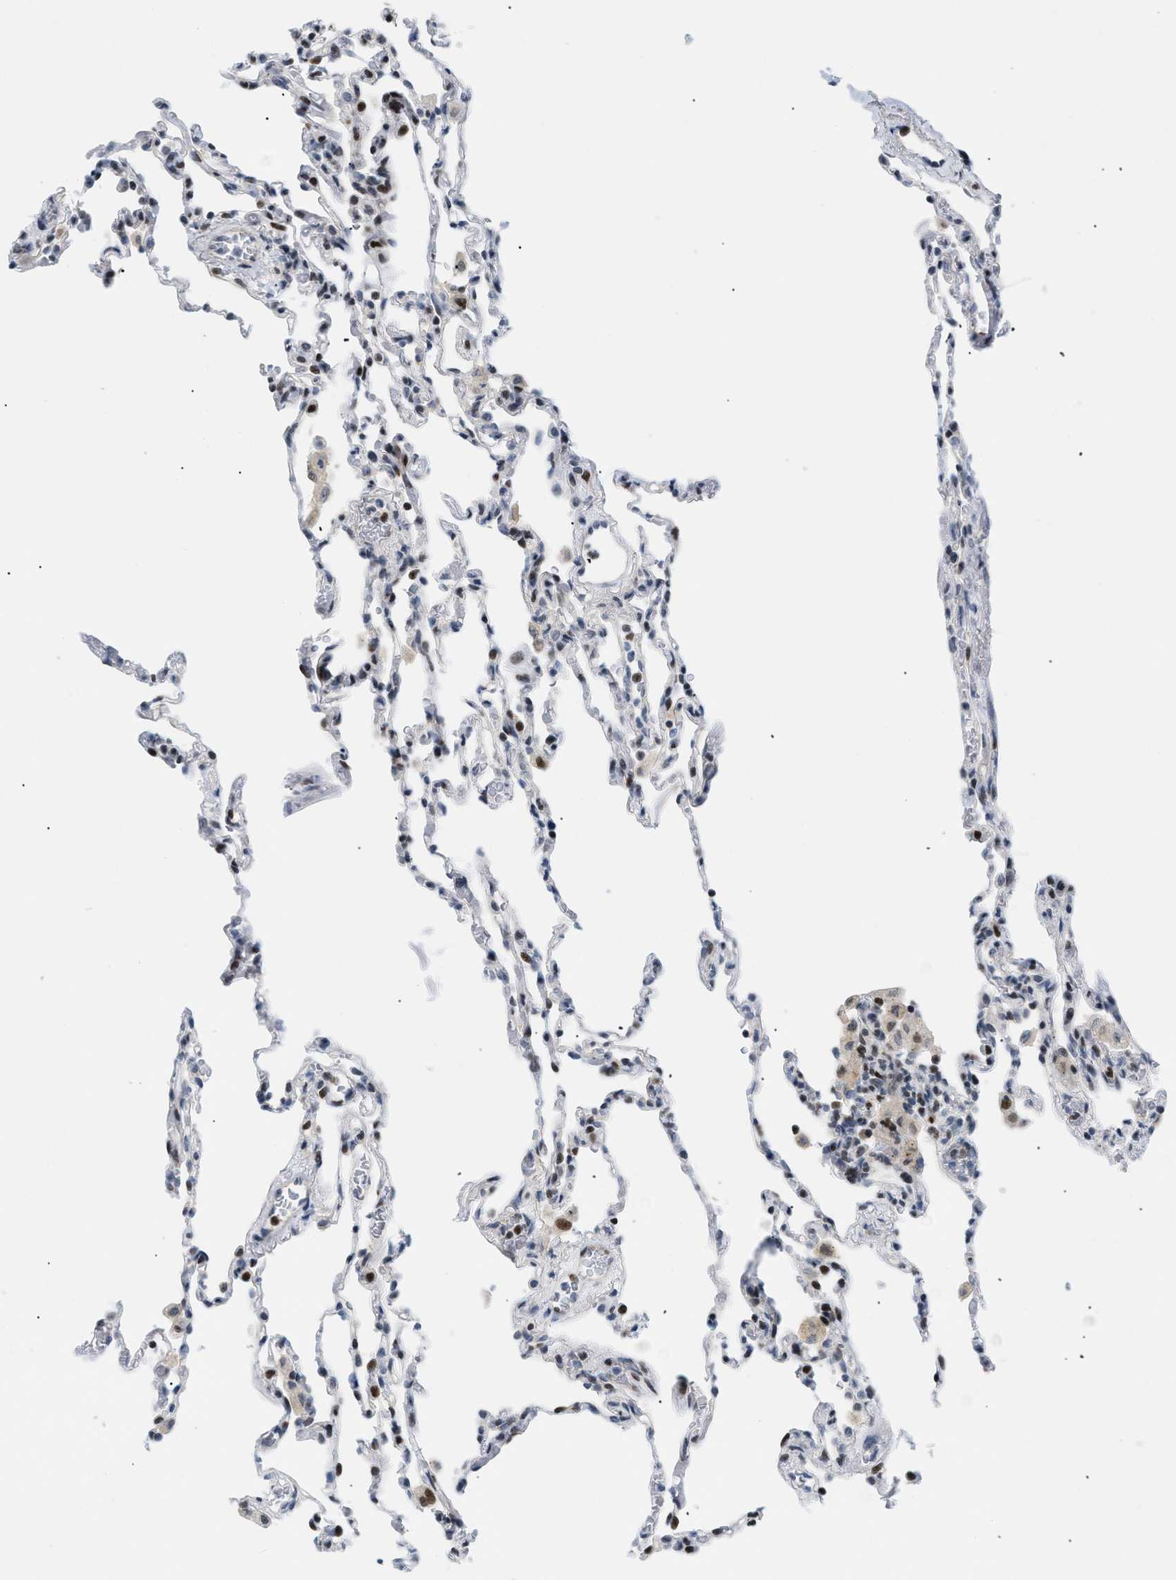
{"staining": {"intensity": "strong", "quantity": "25%-75%", "location": "nuclear"}, "tissue": "lung", "cell_type": "Alveolar cells", "image_type": "normal", "snomed": [{"axis": "morphology", "description": "Normal tissue, NOS"}, {"axis": "topography", "description": "Lung"}], "caption": "Immunohistochemical staining of normal human lung displays strong nuclear protein expression in approximately 25%-75% of alveolar cells. The protein of interest is stained brown, and the nuclei are stained in blue (DAB (3,3'-diaminobenzidine) IHC with brightfield microscopy, high magnification).", "gene": "MED1", "patient": {"sex": "male", "age": 59}}